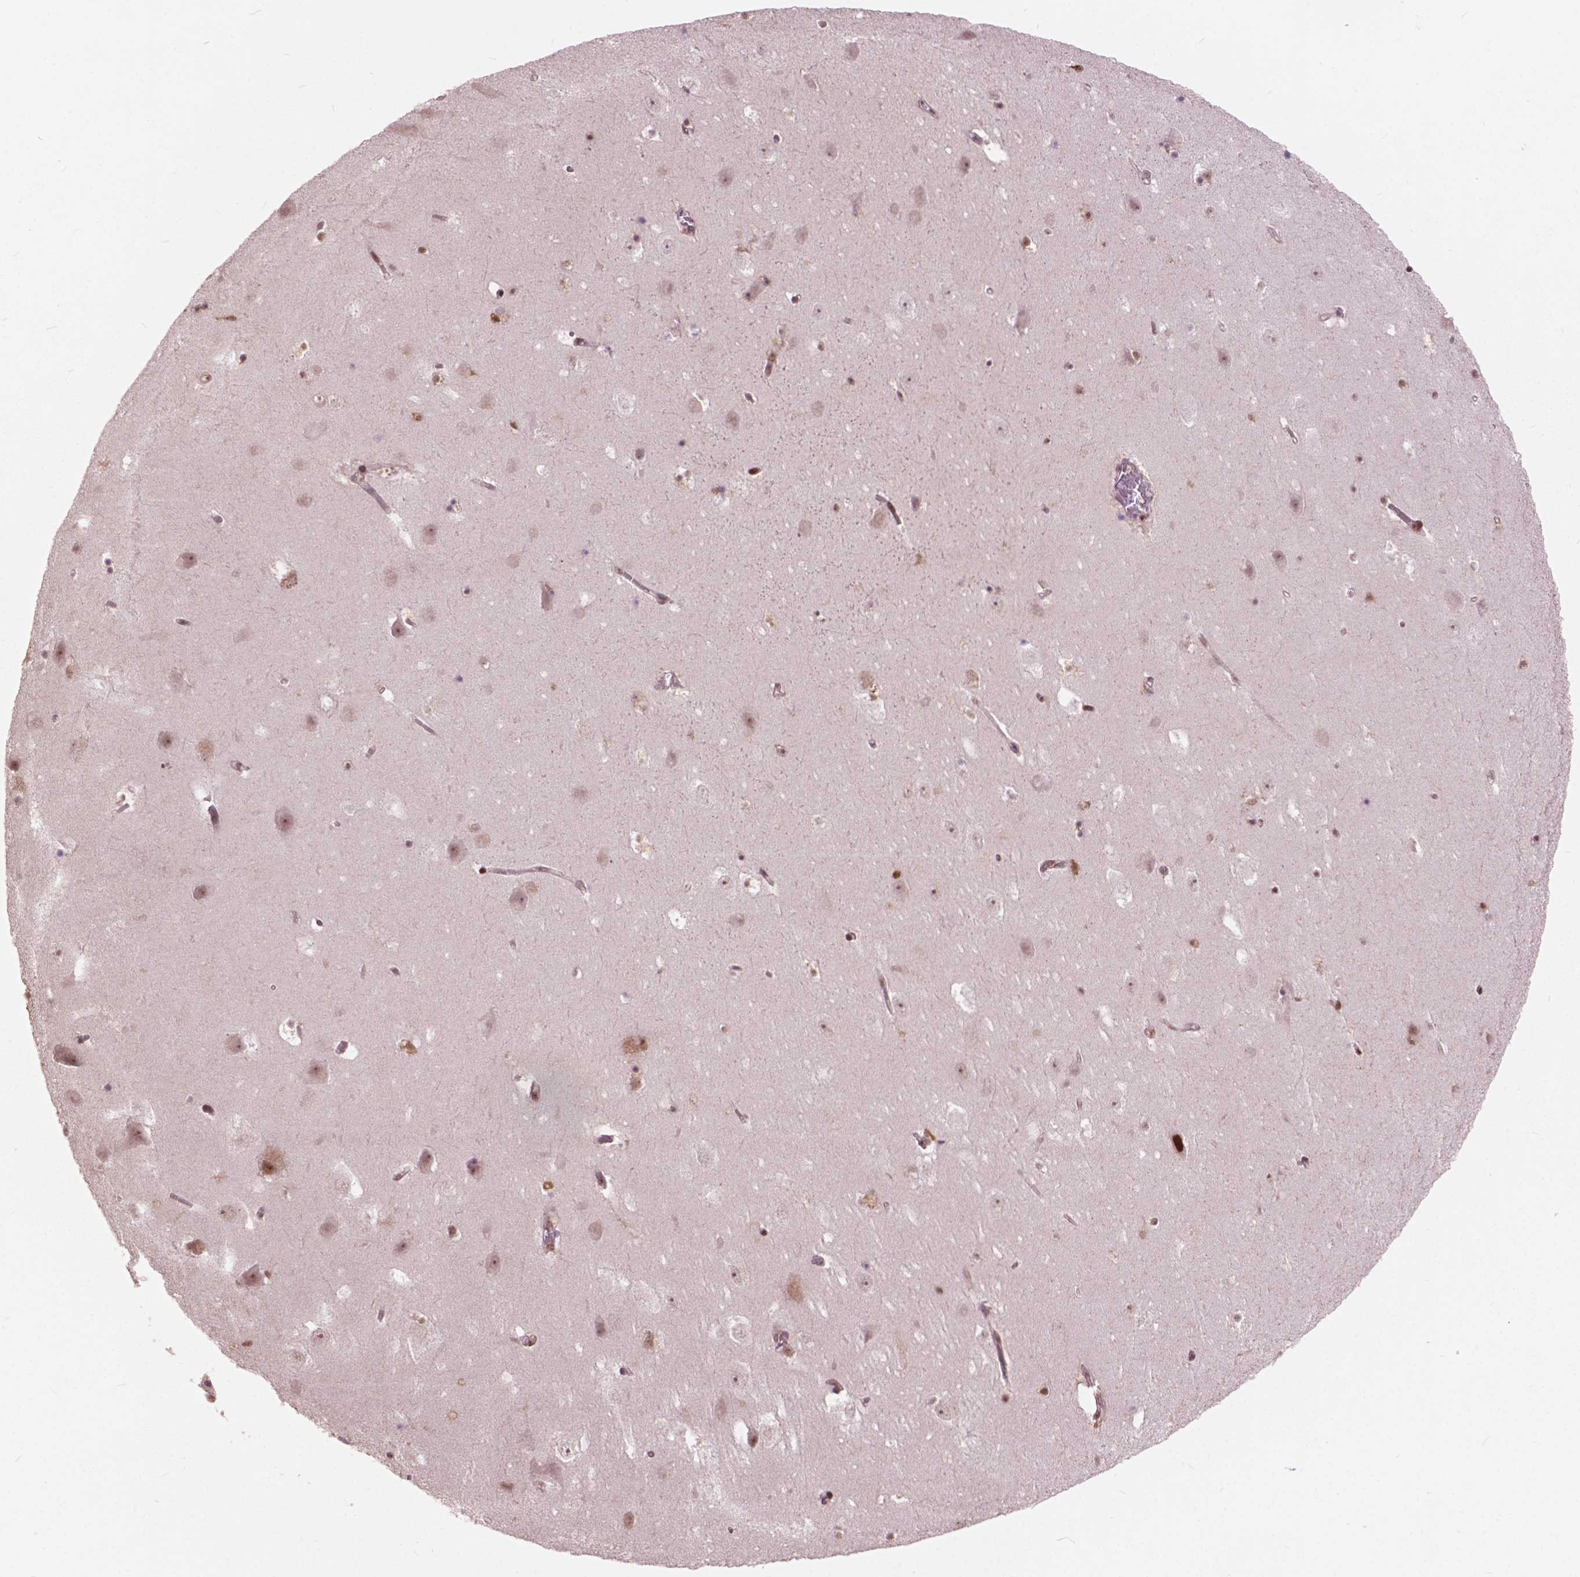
{"staining": {"intensity": "moderate", "quantity": "25%-75%", "location": "nuclear"}, "tissue": "hippocampus", "cell_type": "Glial cells", "image_type": "normal", "snomed": [{"axis": "morphology", "description": "Normal tissue, NOS"}, {"axis": "topography", "description": "Hippocampus"}], "caption": "This micrograph reveals immunohistochemistry staining of normal hippocampus, with medium moderate nuclear staining in approximately 25%-75% of glial cells.", "gene": "ANP32A", "patient": {"sex": "male", "age": 58}}